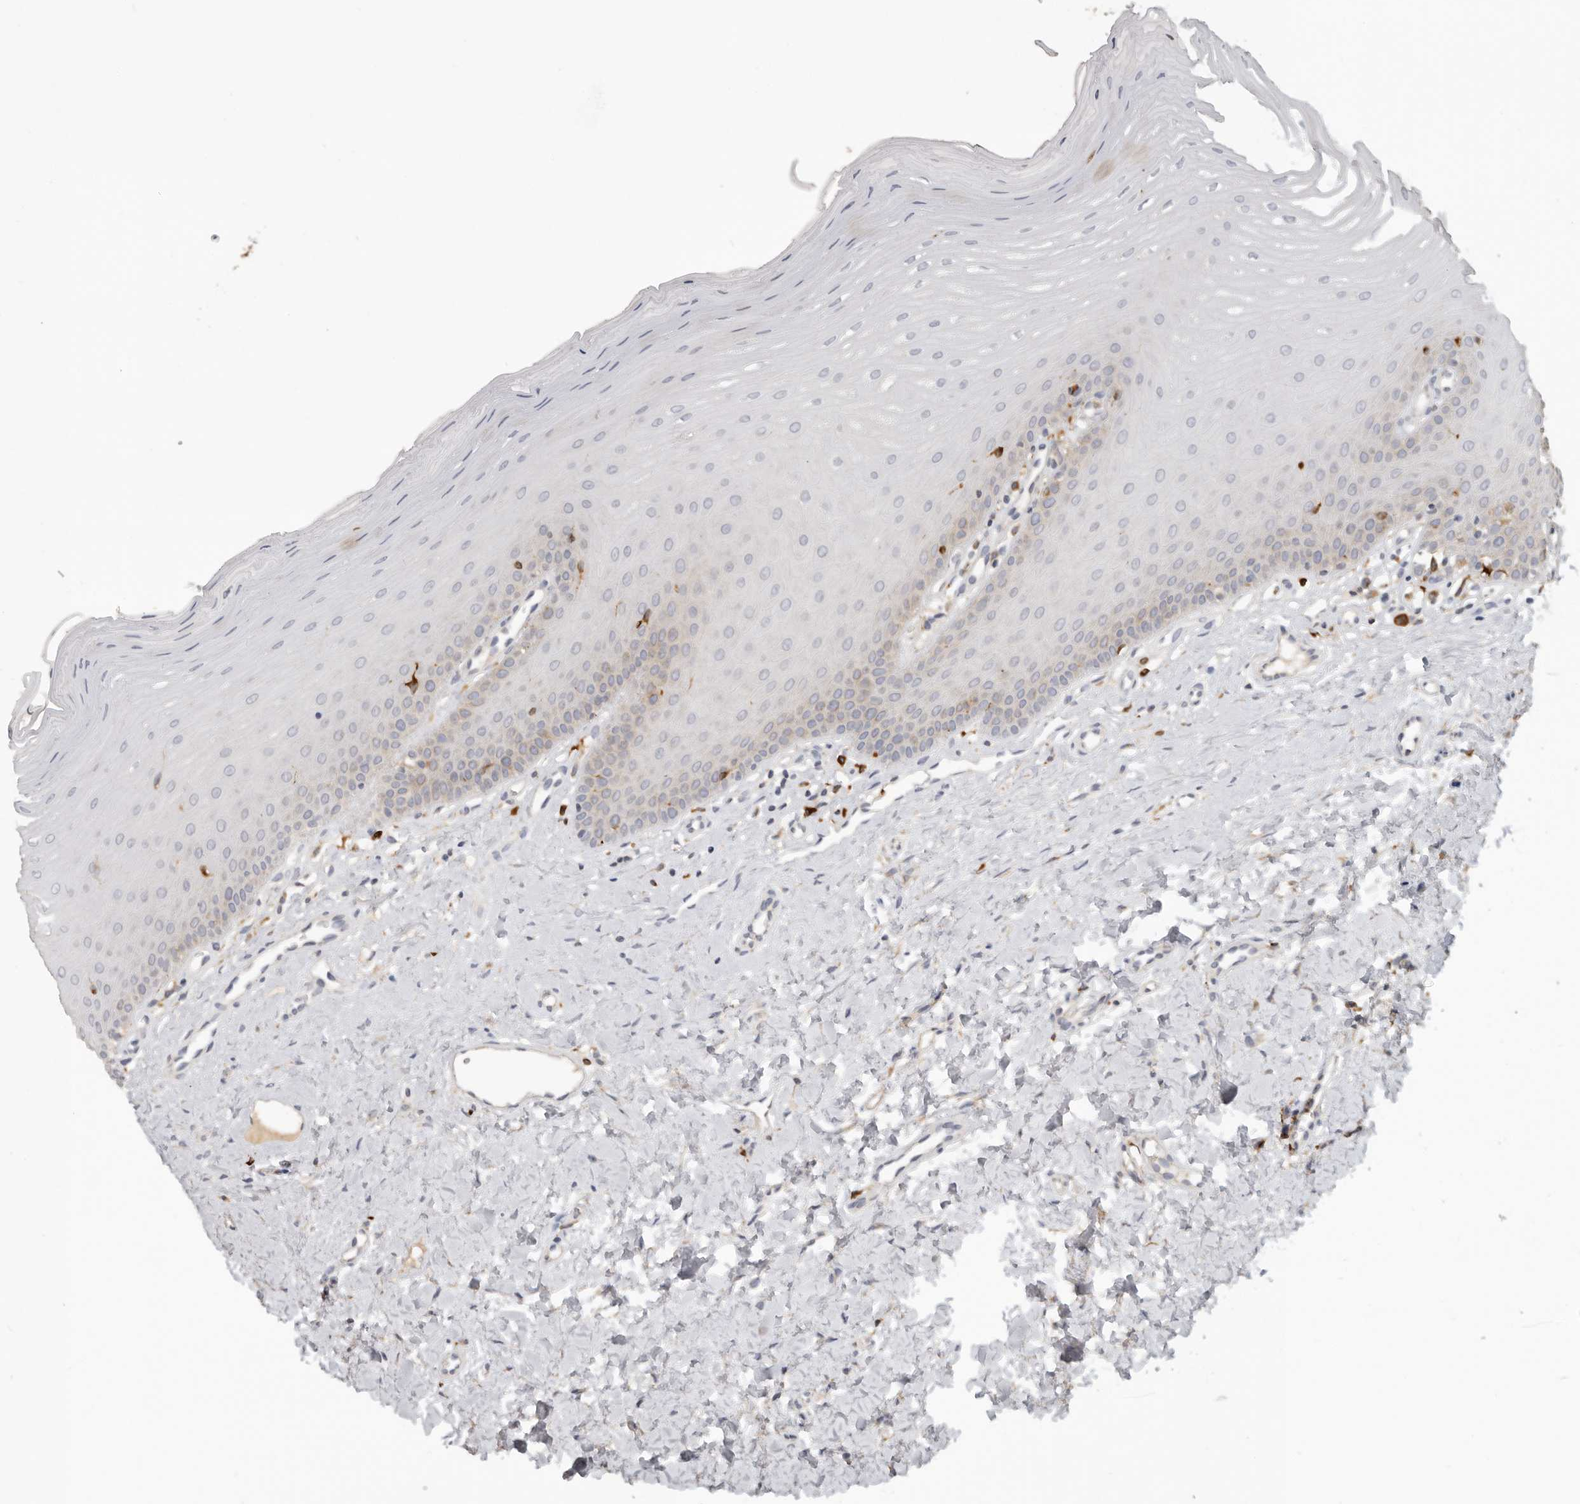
{"staining": {"intensity": "moderate", "quantity": "<25%", "location": "cytoplasmic/membranous"}, "tissue": "oral mucosa", "cell_type": "Squamous epithelial cells", "image_type": "normal", "snomed": [{"axis": "morphology", "description": "Normal tissue, NOS"}, {"axis": "topography", "description": "Oral tissue"}], "caption": "Oral mucosa stained with IHC displays moderate cytoplasmic/membranous staining in approximately <25% of squamous epithelial cells. The staining is performed using DAB brown chromogen to label protein expression. The nuclei are counter-stained blue using hematoxylin.", "gene": "TFRC", "patient": {"sex": "female", "age": 39}}